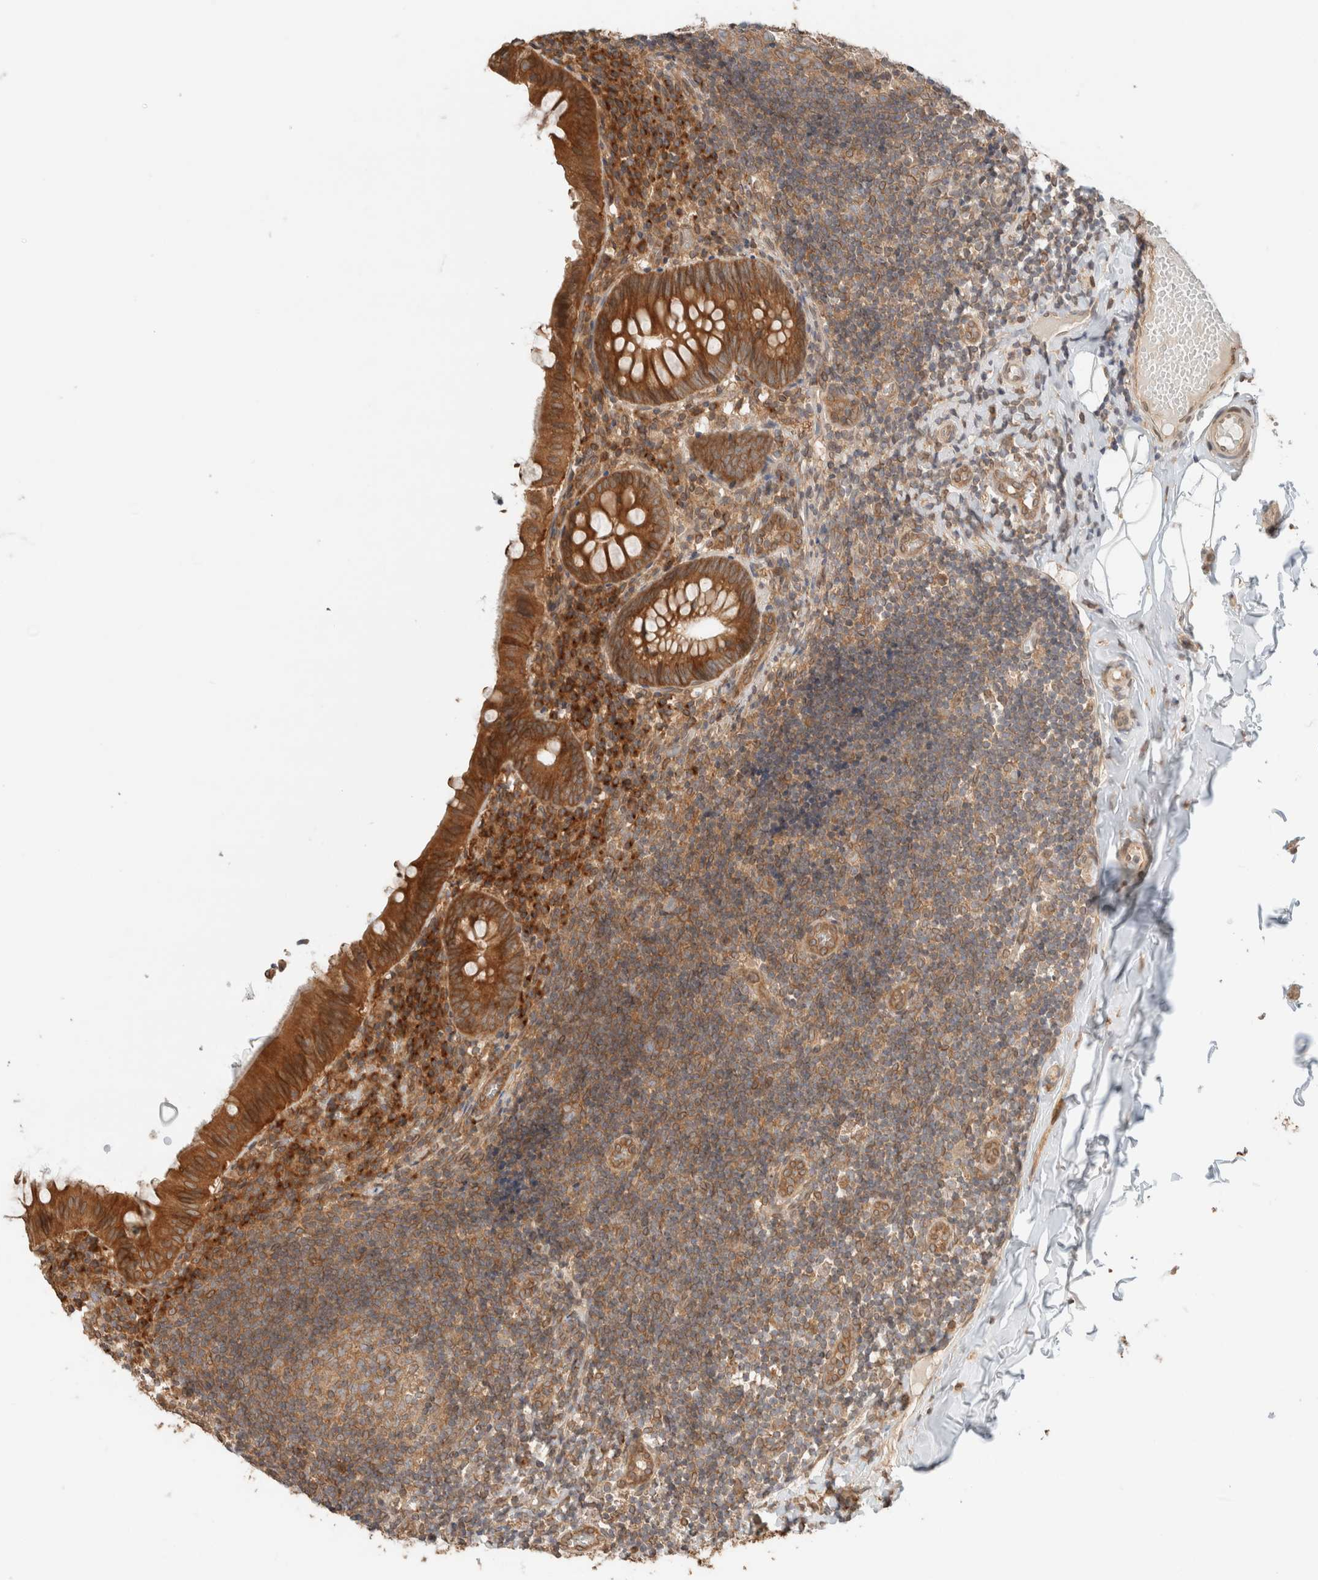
{"staining": {"intensity": "strong", "quantity": ">75%", "location": "cytoplasmic/membranous"}, "tissue": "appendix", "cell_type": "Glandular cells", "image_type": "normal", "snomed": [{"axis": "morphology", "description": "Normal tissue, NOS"}, {"axis": "topography", "description": "Appendix"}], "caption": "IHC (DAB (3,3'-diaminobenzidine)) staining of normal human appendix exhibits strong cytoplasmic/membranous protein expression in about >75% of glandular cells.", "gene": "ARFGEF2", "patient": {"sex": "male", "age": 8}}